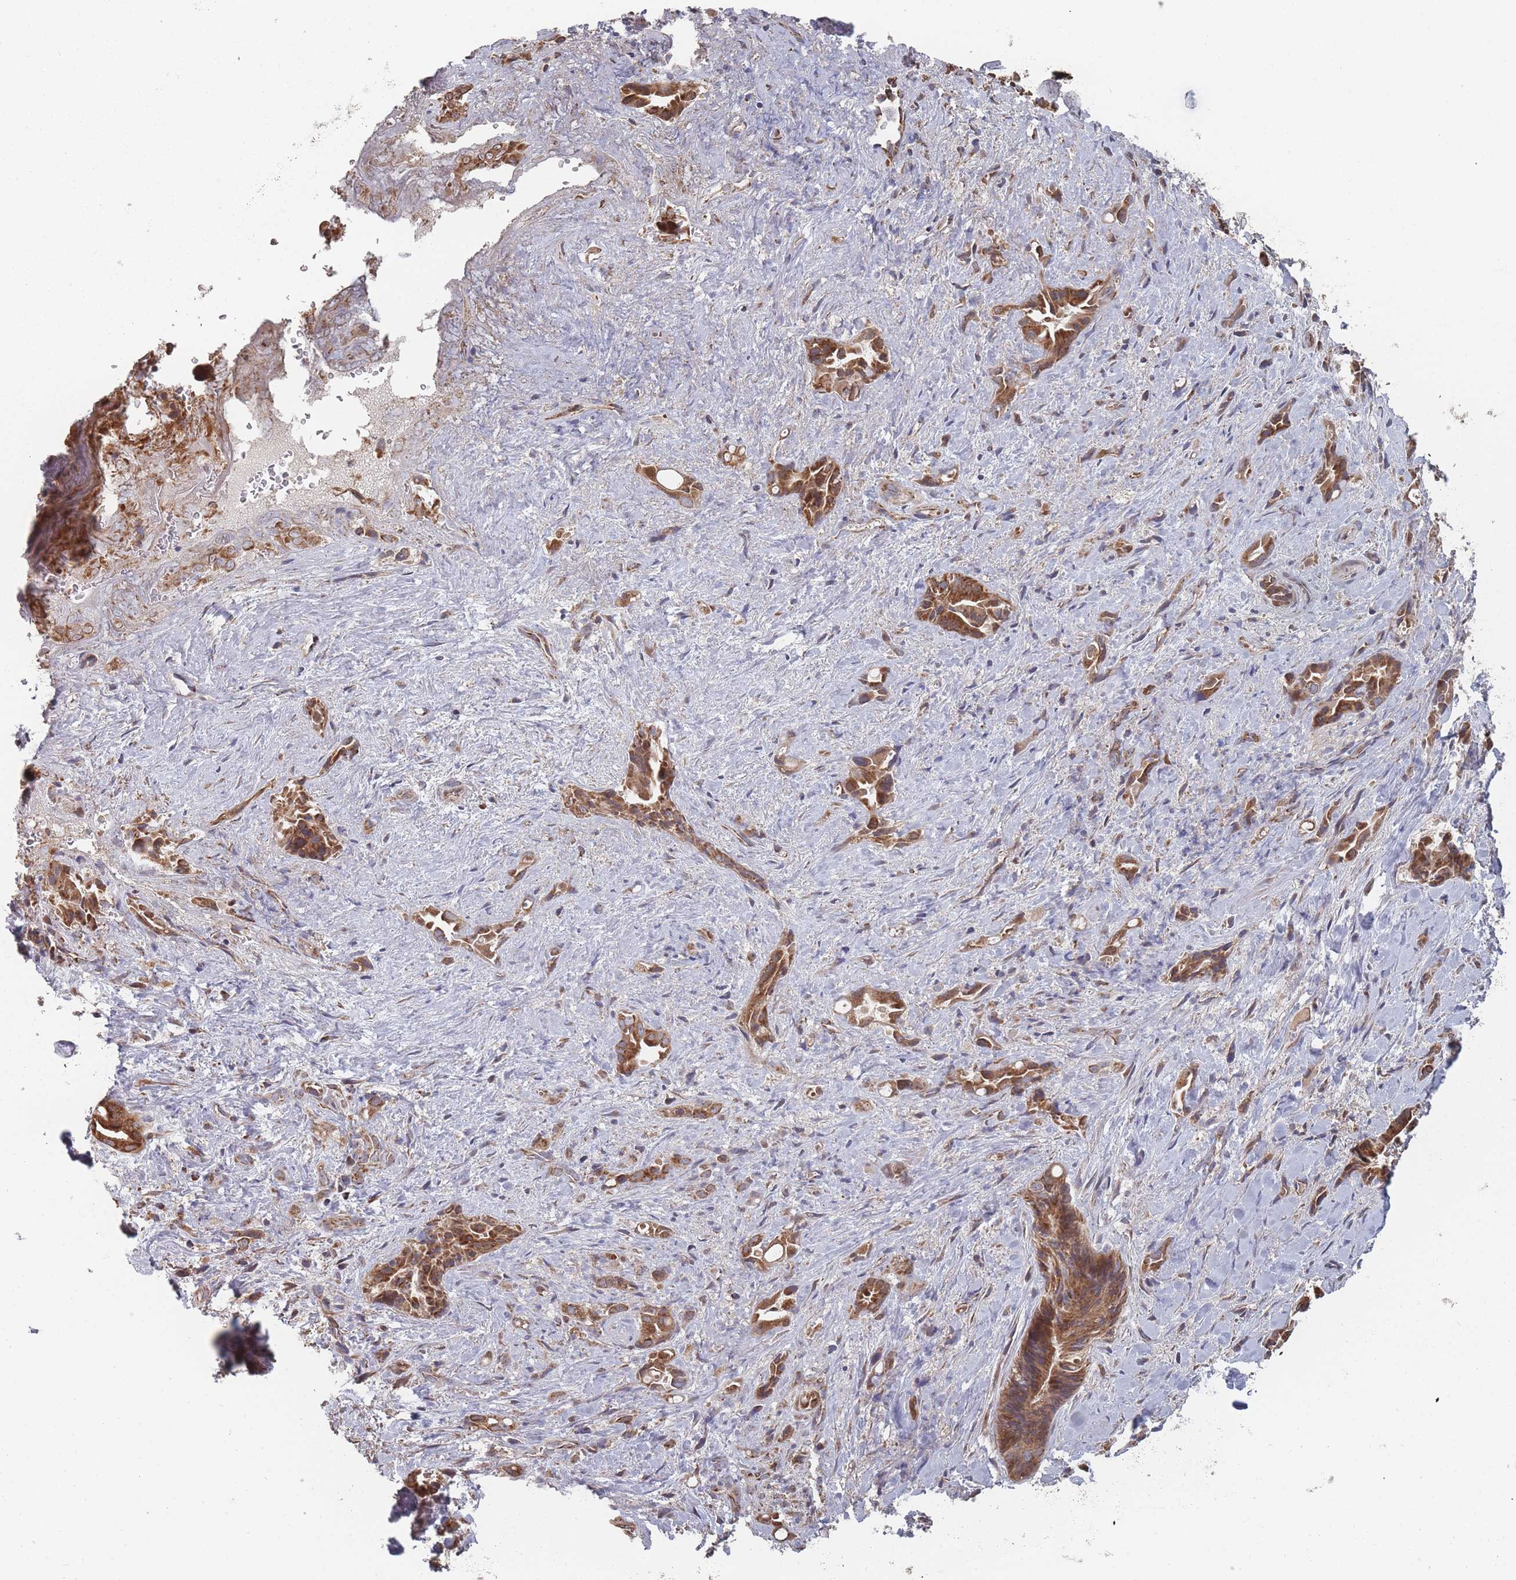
{"staining": {"intensity": "moderate", "quantity": ">75%", "location": "cytoplasmic/membranous"}, "tissue": "liver cancer", "cell_type": "Tumor cells", "image_type": "cancer", "snomed": [{"axis": "morphology", "description": "Cholangiocarcinoma"}, {"axis": "topography", "description": "Liver"}], "caption": "Immunohistochemistry photomicrograph of neoplastic tissue: human liver cancer stained using IHC displays medium levels of moderate protein expression localized specifically in the cytoplasmic/membranous of tumor cells, appearing as a cytoplasmic/membranous brown color.", "gene": "PSMB3", "patient": {"sex": "female", "age": 68}}